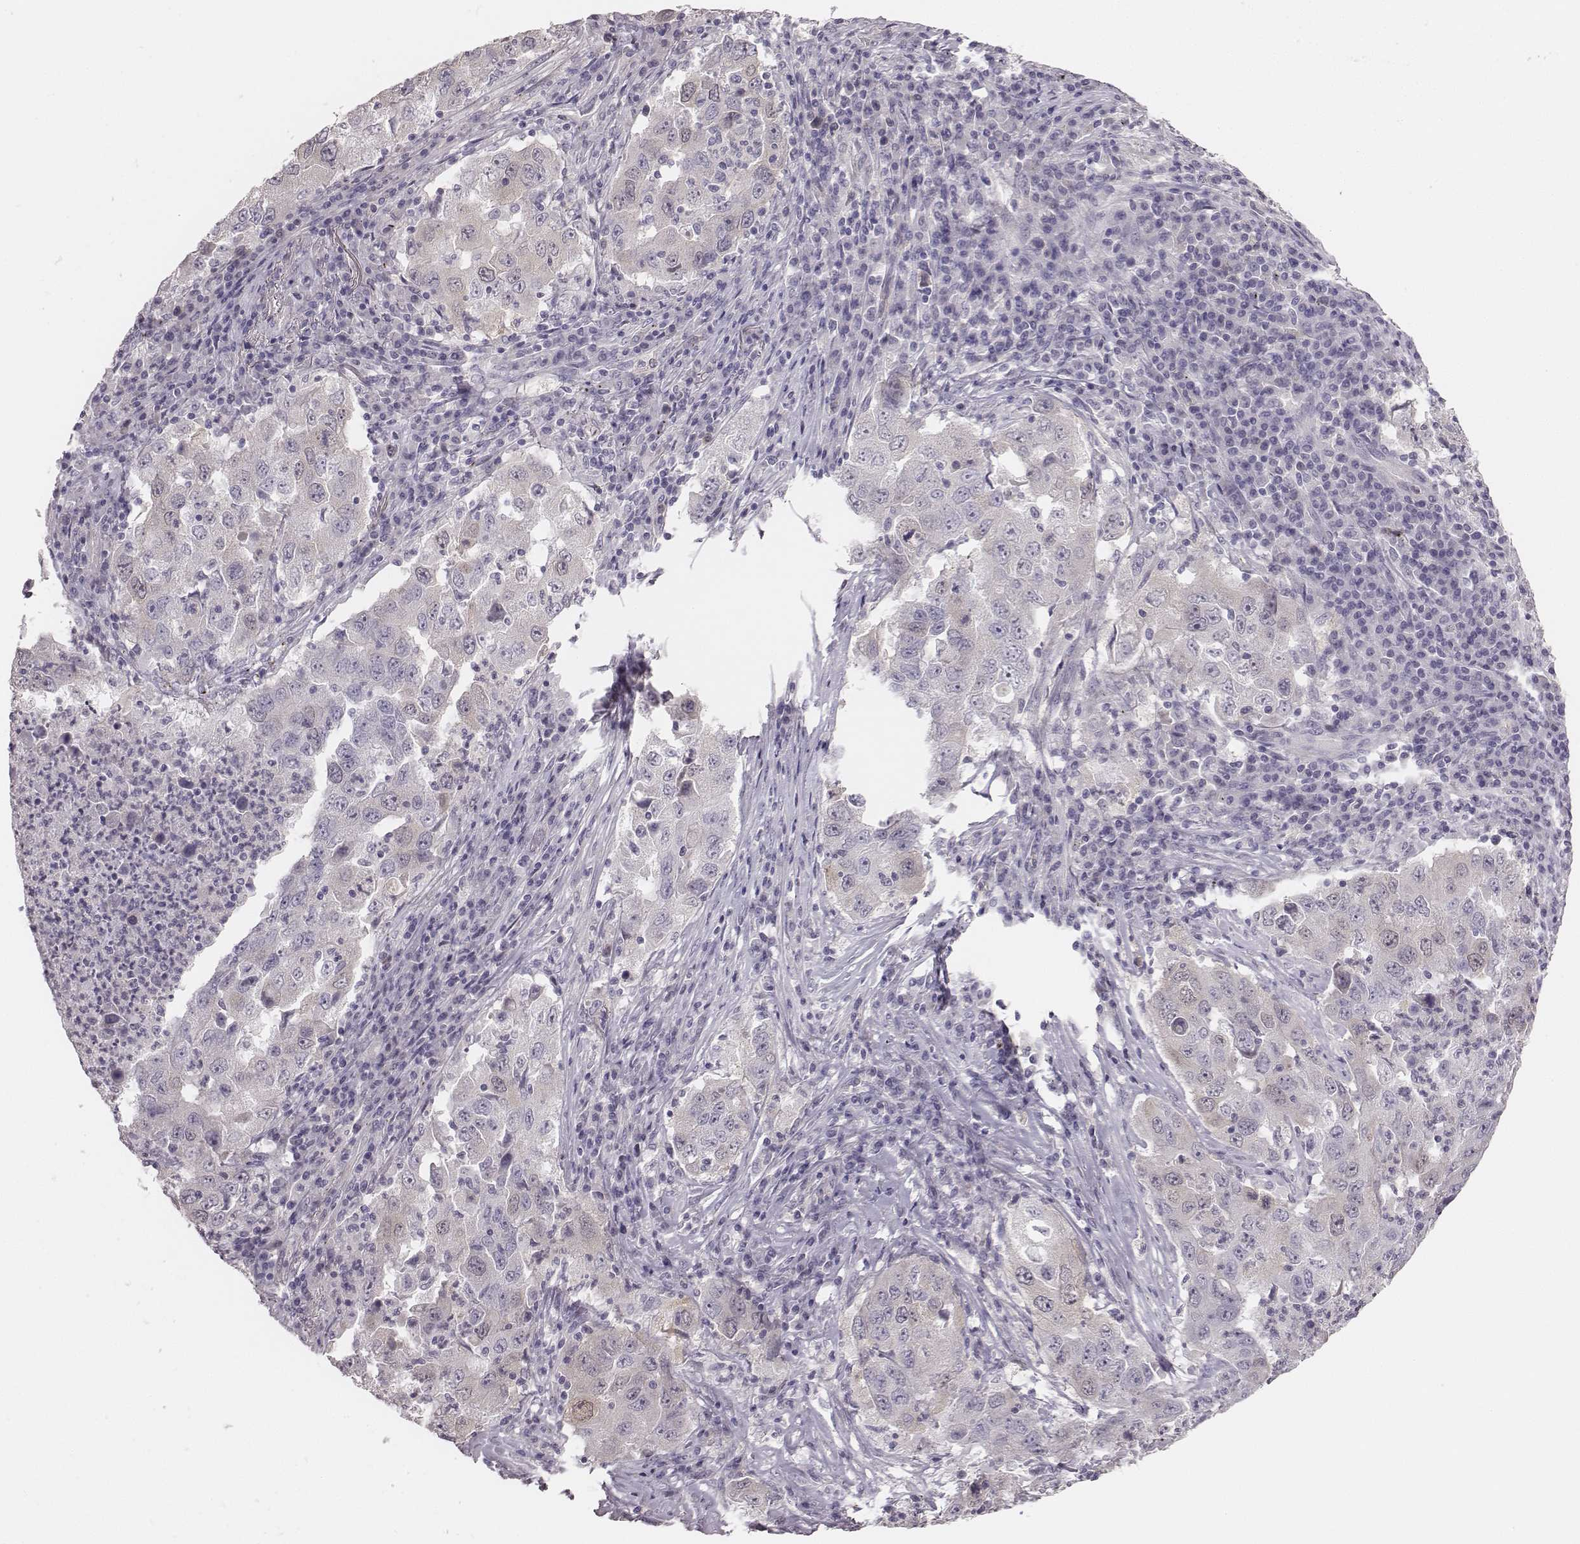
{"staining": {"intensity": "negative", "quantity": "none", "location": "none"}, "tissue": "lung cancer", "cell_type": "Tumor cells", "image_type": "cancer", "snomed": [{"axis": "morphology", "description": "Adenocarcinoma, NOS"}, {"axis": "topography", "description": "Lung"}], "caption": "Tumor cells show no significant protein positivity in adenocarcinoma (lung).", "gene": "PBK", "patient": {"sex": "male", "age": 73}}